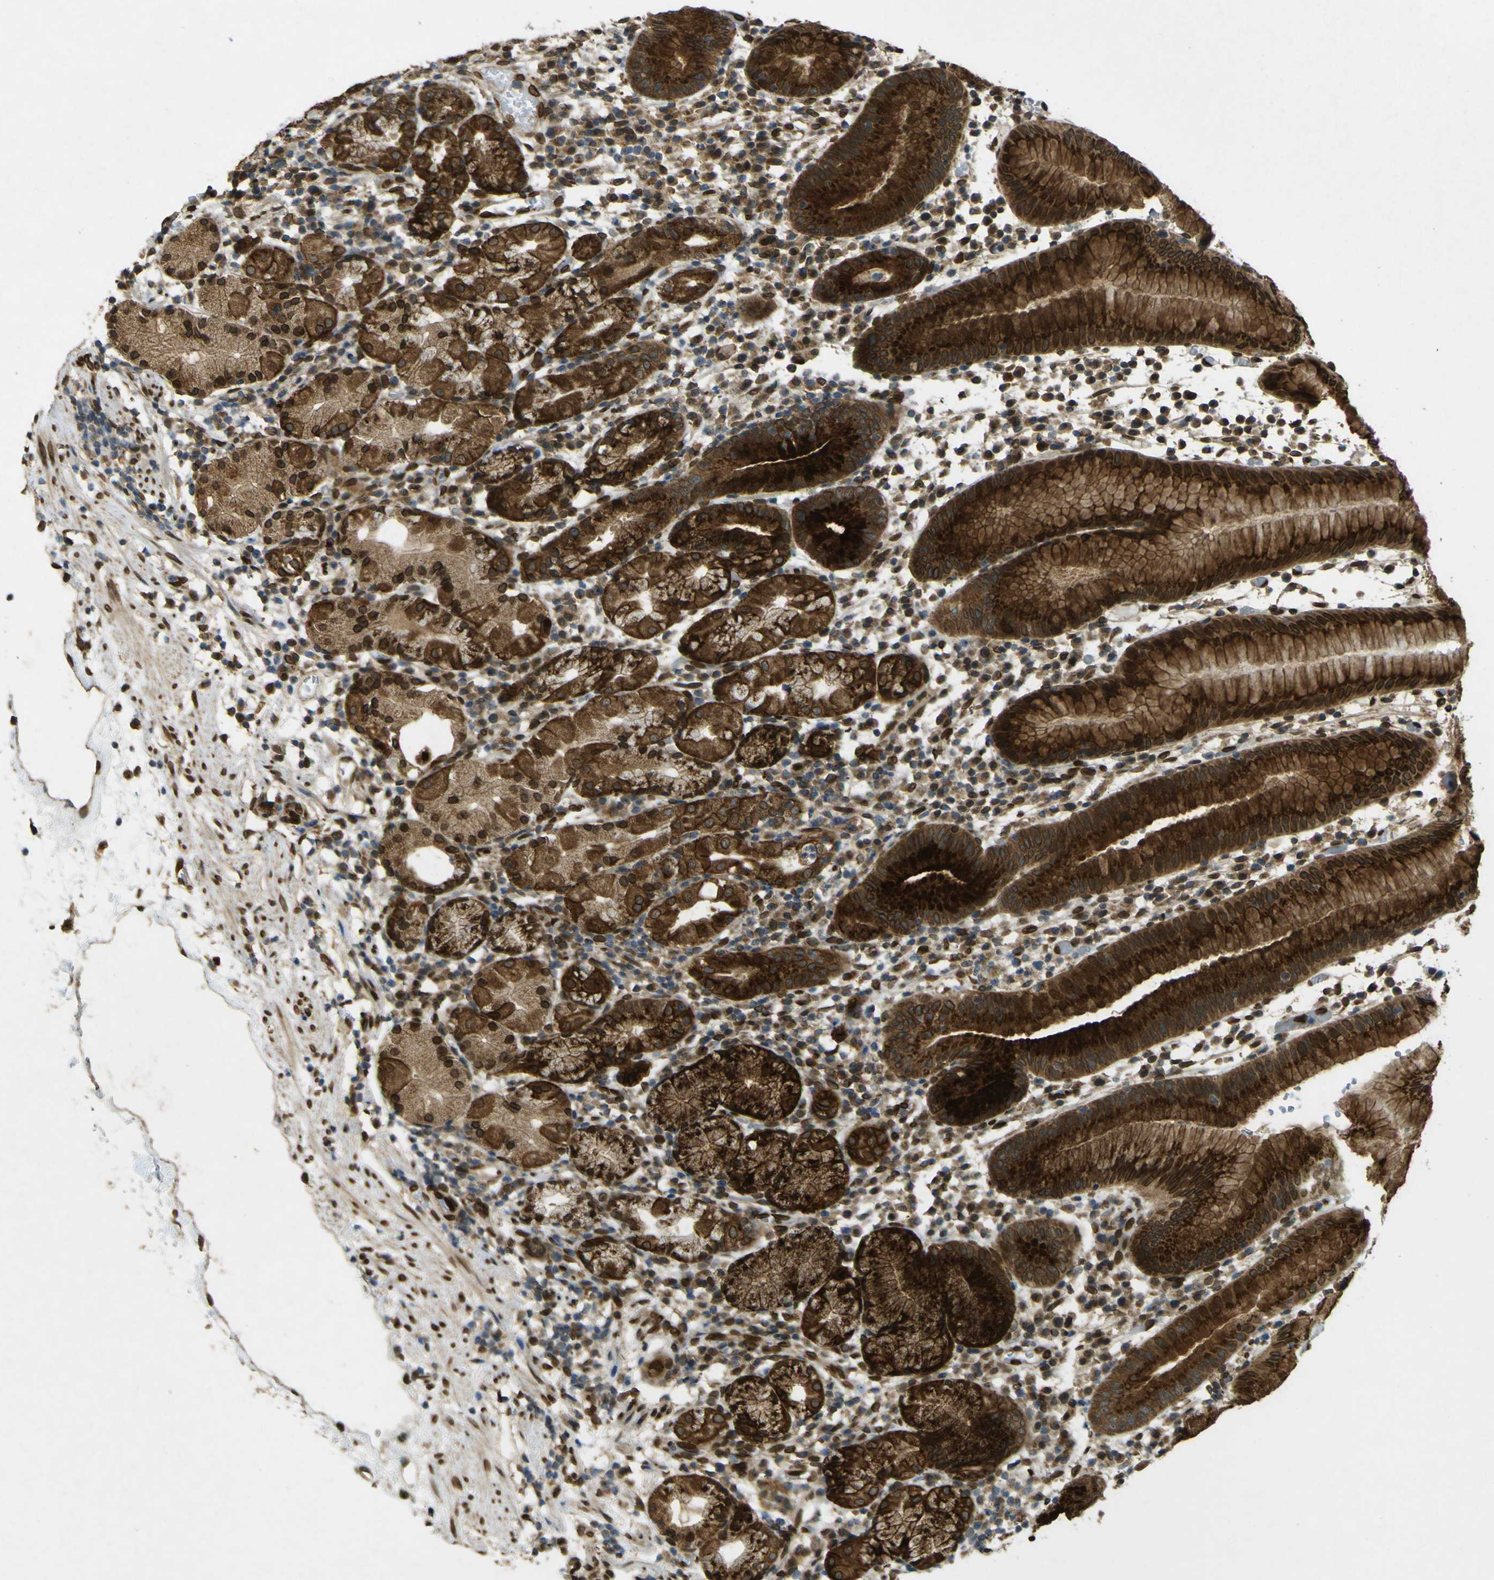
{"staining": {"intensity": "strong", "quantity": ">75%", "location": "cytoplasmic/membranous,nuclear"}, "tissue": "stomach", "cell_type": "Glandular cells", "image_type": "normal", "snomed": [{"axis": "morphology", "description": "Normal tissue, NOS"}, {"axis": "topography", "description": "Stomach"}, {"axis": "topography", "description": "Stomach, lower"}], "caption": "A brown stain highlights strong cytoplasmic/membranous,nuclear staining of a protein in glandular cells of unremarkable human stomach. (DAB (3,3'-diaminobenzidine) IHC, brown staining for protein, blue staining for nuclei).", "gene": "GALNT1", "patient": {"sex": "female", "age": 75}}